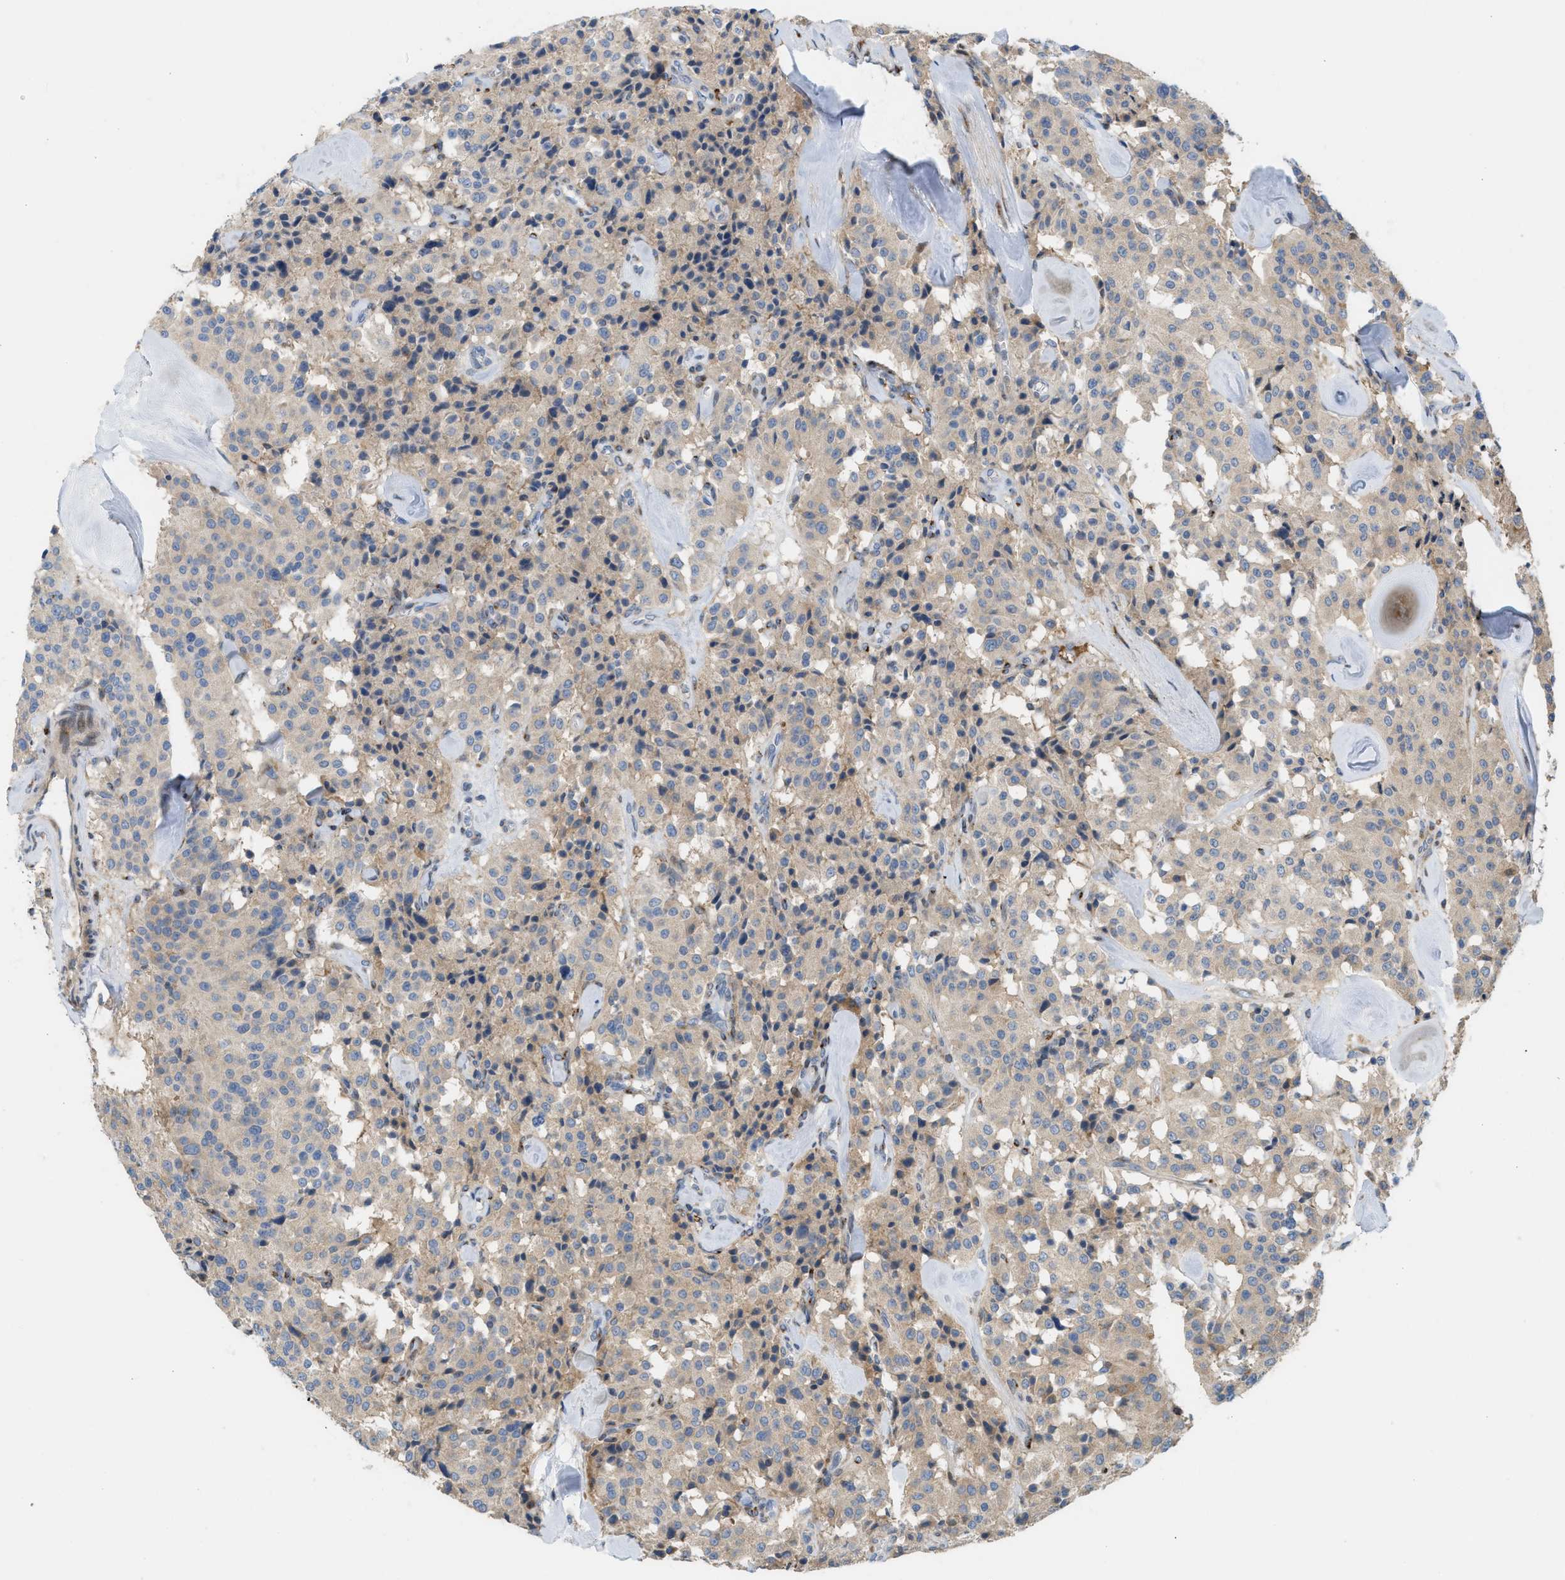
{"staining": {"intensity": "weak", "quantity": ">75%", "location": "cytoplasmic/membranous"}, "tissue": "carcinoid", "cell_type": "Tumor cells", "image_type": "cancer", "snomed": [{"axis": "morphology", "description": "Carcinoid, malignant, NOS"}, {"axis": "topography", "description": "Lung"}], "caption": "Protein staining of malignant carcinoid tissue displays weak cytoplasmic/membranous positivity in approximately >75% of tumor cells.", "gene": "DIPK1A", "patient": {"sex": "male", "age": 30}}